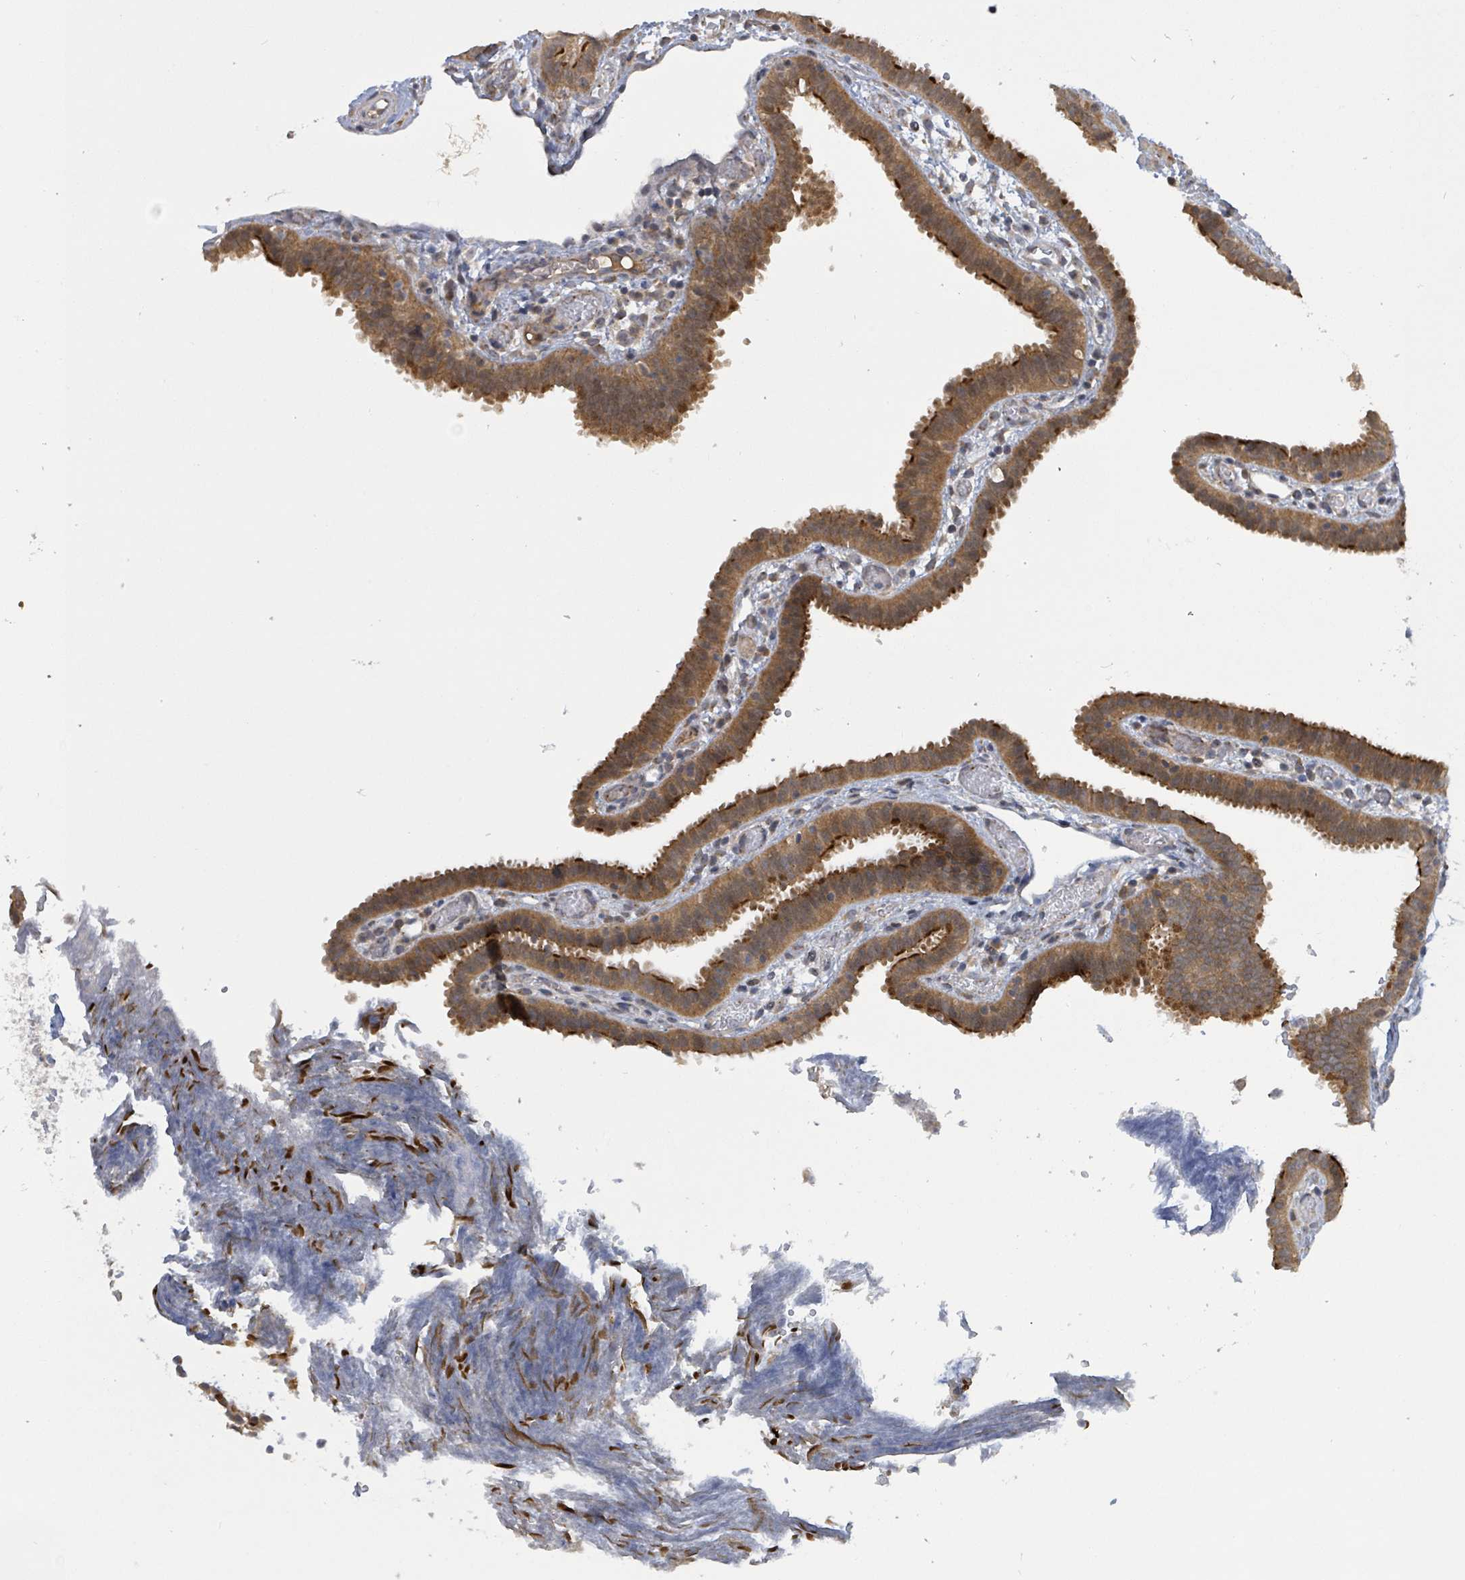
{"staining": {"intensity": "strong", "quantity": ">75%", "location": "cytoplasmic/membranous"}, "tissue": "fallopian tube", "cell_type": "Glandular cells", "image_type": "normal", "snomed": [{"axis": "morphology", "description": "Normal tissue, NOS"}, {"axis": "topography", "description": "Fallopian tube"}], "caption": "Strong cytoplasmic/membranous protein positivity is identified in about >75% of glandular cells in fallopian tube. The staining was performed using DAB to visualize the protein expression in brown, while the nuclei were stained in blue with hematoxylin (Magnification: 20x).", "gene": "CCDC121", "patient": {"sex": "female", "age": 37}}